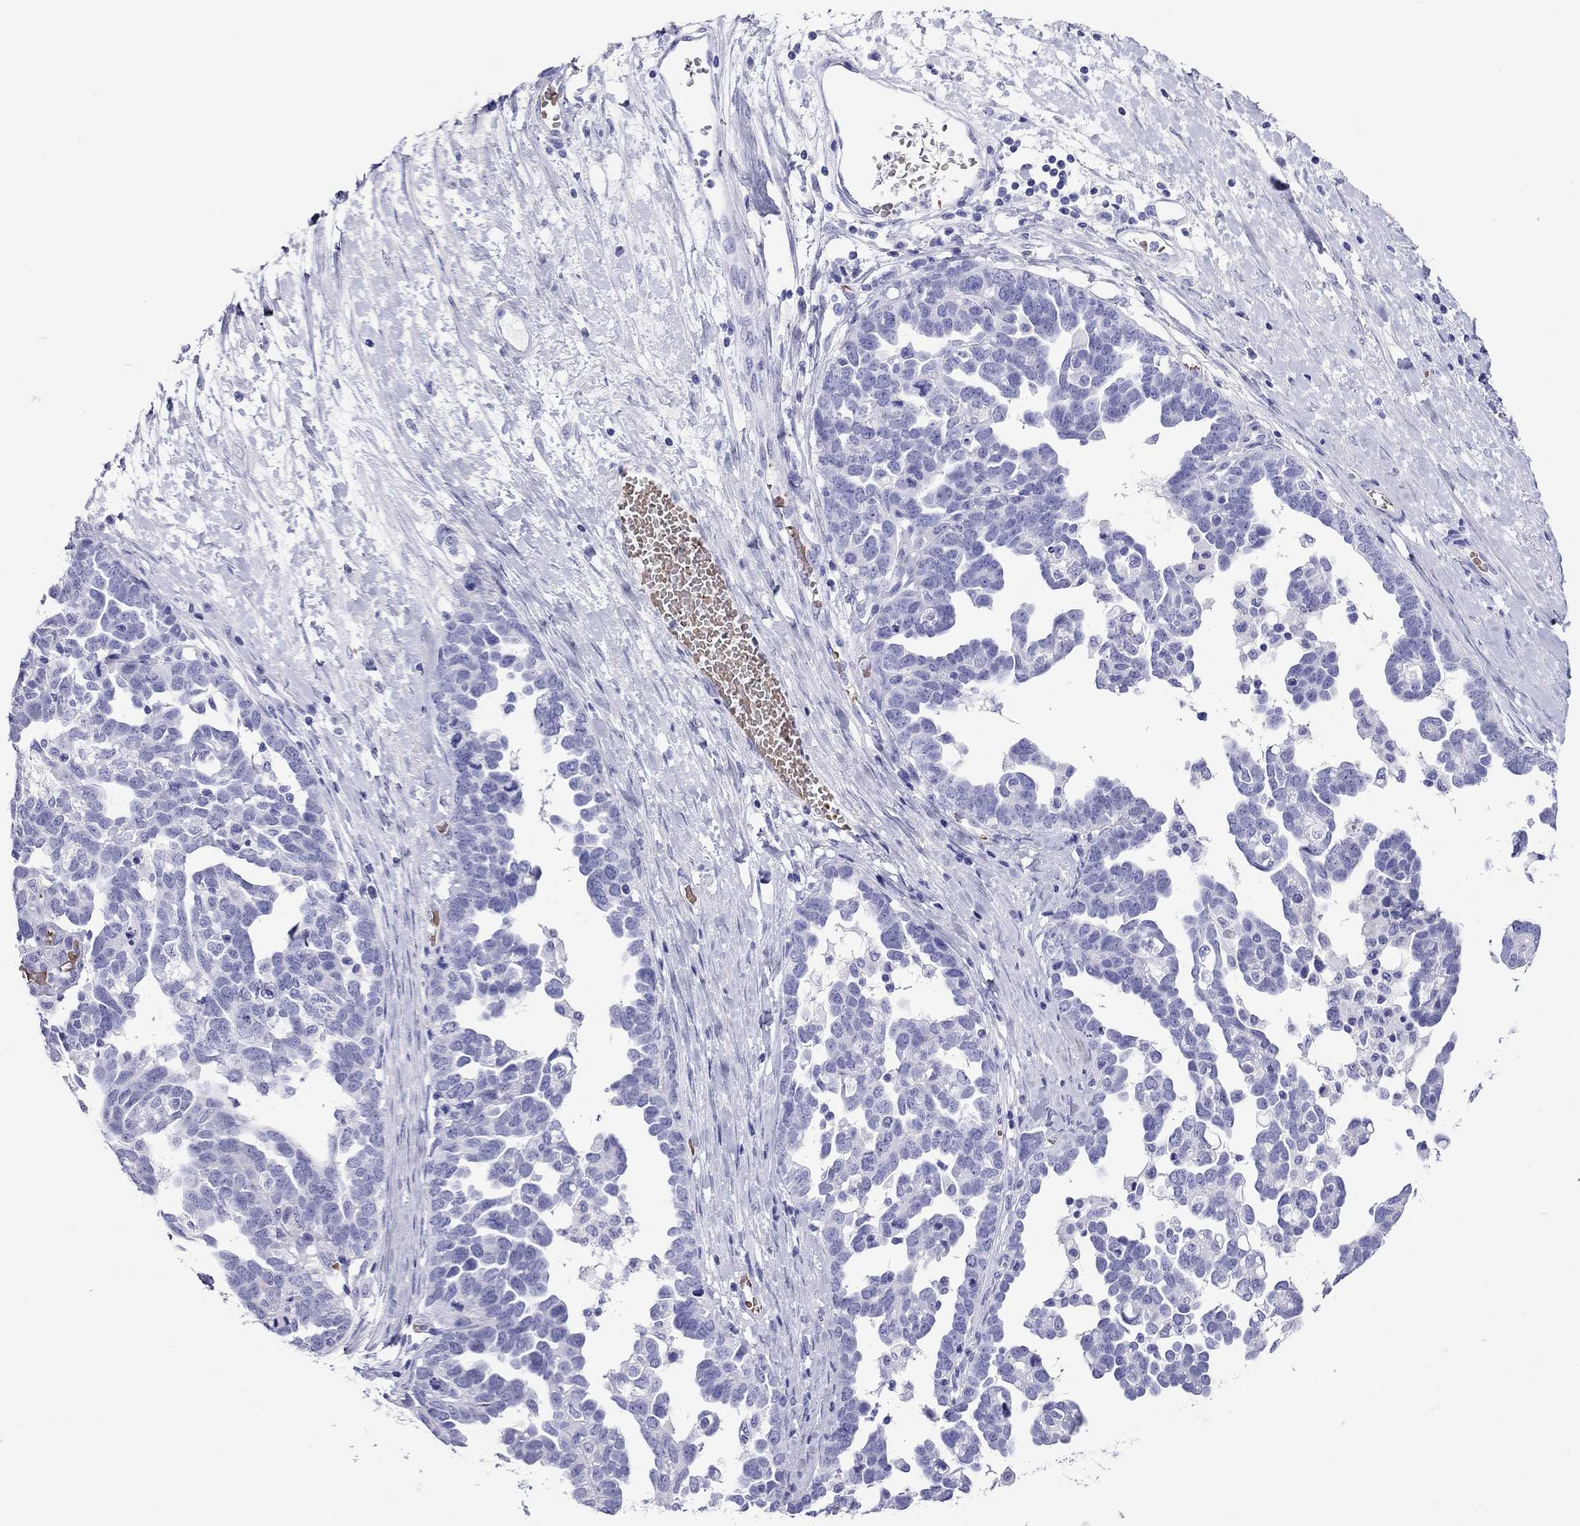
{"staining": {"intensity": "negative", "quantity": "none", "location": "none"}, "tissue": "ovarian cancer", "cell_type": "Tumor cells", "image_type": "cancer", "snomed": [{"axis": "morphology", "description": "Cystadenocarcinoma, serous, NOS"}, {"axis": "topography", "description": "Ovary"}], "caption": "IHC of ovarian cancer demonstrates no staining in tumor cells.", "gene": "PTPRN", "patient": {"sex": "female", "age": 54}}